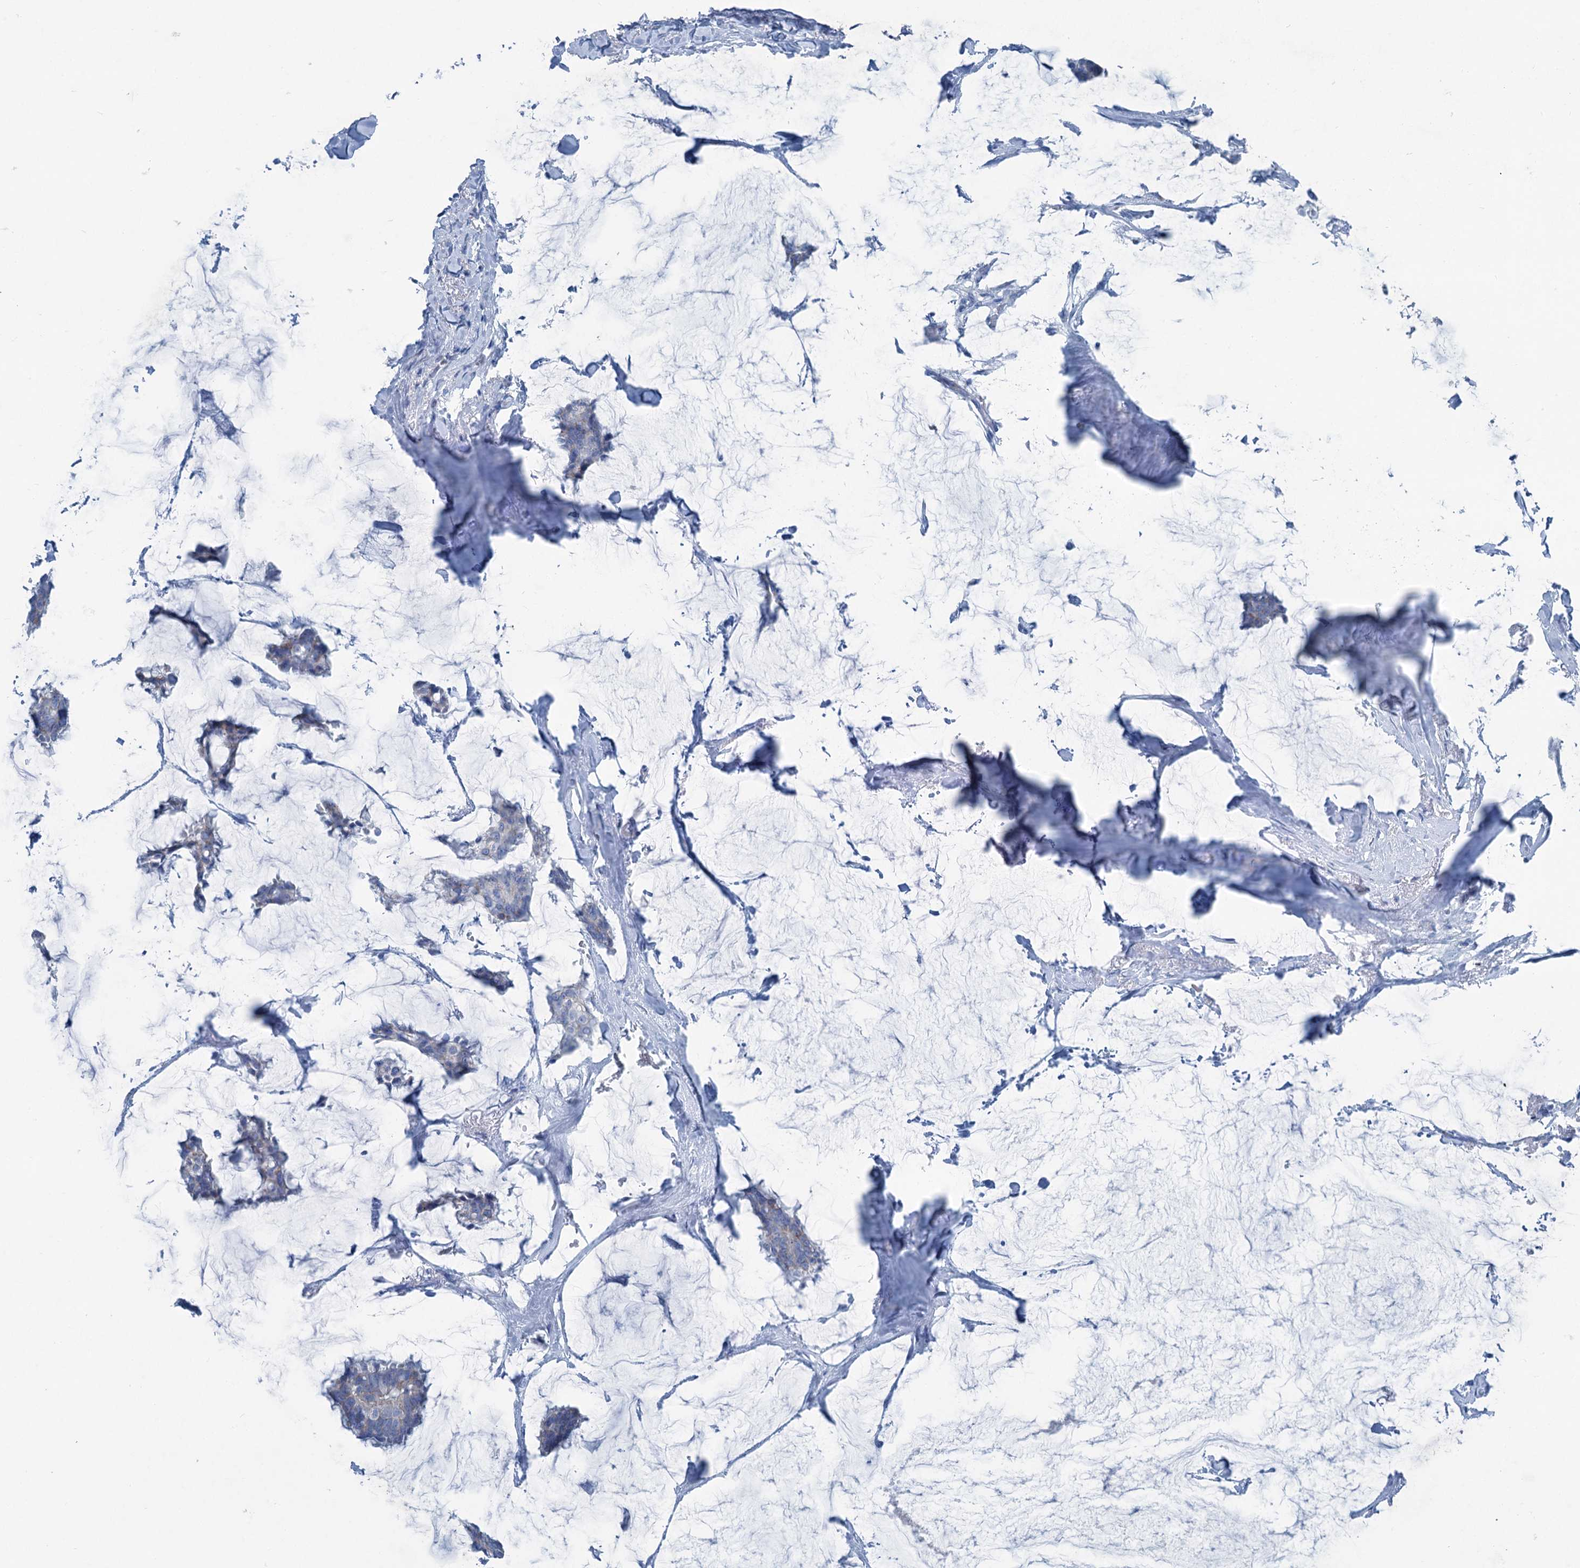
{"staining": {"intensity": "weak", "quantity": "<25%", "location": "cytoplasmic/membranous"}, "tissue": "breast cancer", "cell_type": "Tumor cells", "image_type": "cancer", "snomed": [{"axis": "morphology", "description": "Duct carcinoma"}, {"axis": "topography", "description": "Breast"}], "caption": "Micrograph shows no protein expression in tumor cells of breast cancer tissue. (Brightfield microscopy of DAB (3,3'-diaminobenzidine) immunohistochemistry at high magnification).", "gene": "ELP4", "patient": {"sex": "female", "age": 93}}